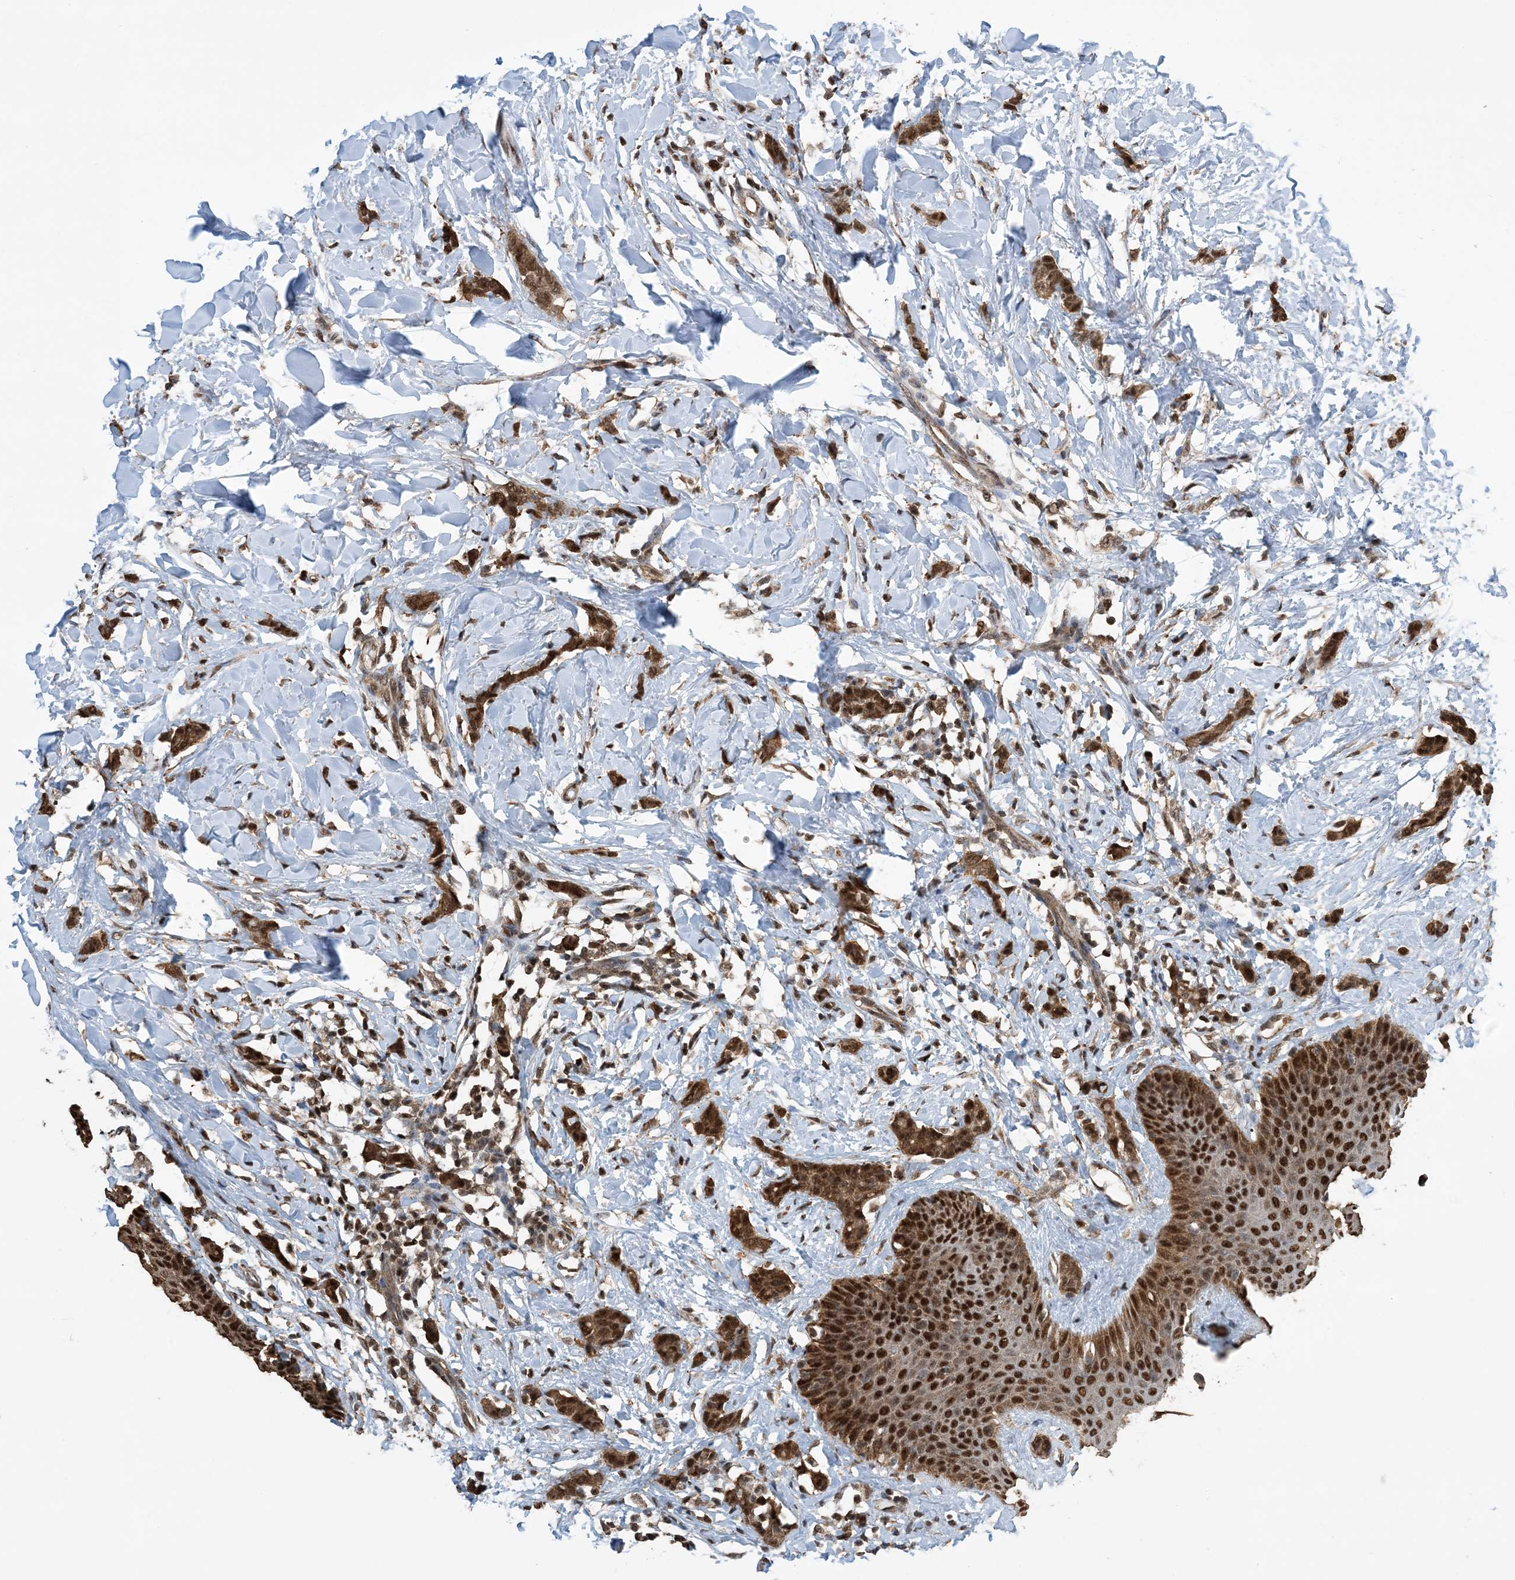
{"staining": {"intensity": "strong", "quantity": ">75%", "location": "cytoplasmic/membranous,nuclear"}, "tissue": "breast cancer", "cell_type": "Tumor cells", "image_type": "cancer", "snomed": [{"axis": "morphology", "description": "Lobular carcinoma"}, {"axis": "topography", "description": "Skin"}, {"axis": "topography", "description": "Breast"}], "caption": "Breast cancer was stained to show a protein in brown. There is high levels of strong cytoplasmic/membranous and nuclear expression in approximately >75% of tumor cells. The staining was performed using DAB to visualize the protein expression in brown, while the nuclei were stained in blue with hematoxylin (Magnification: 20x).", "gene": "HSPA1A", "patient": {"sex": "female", "age": 46}}